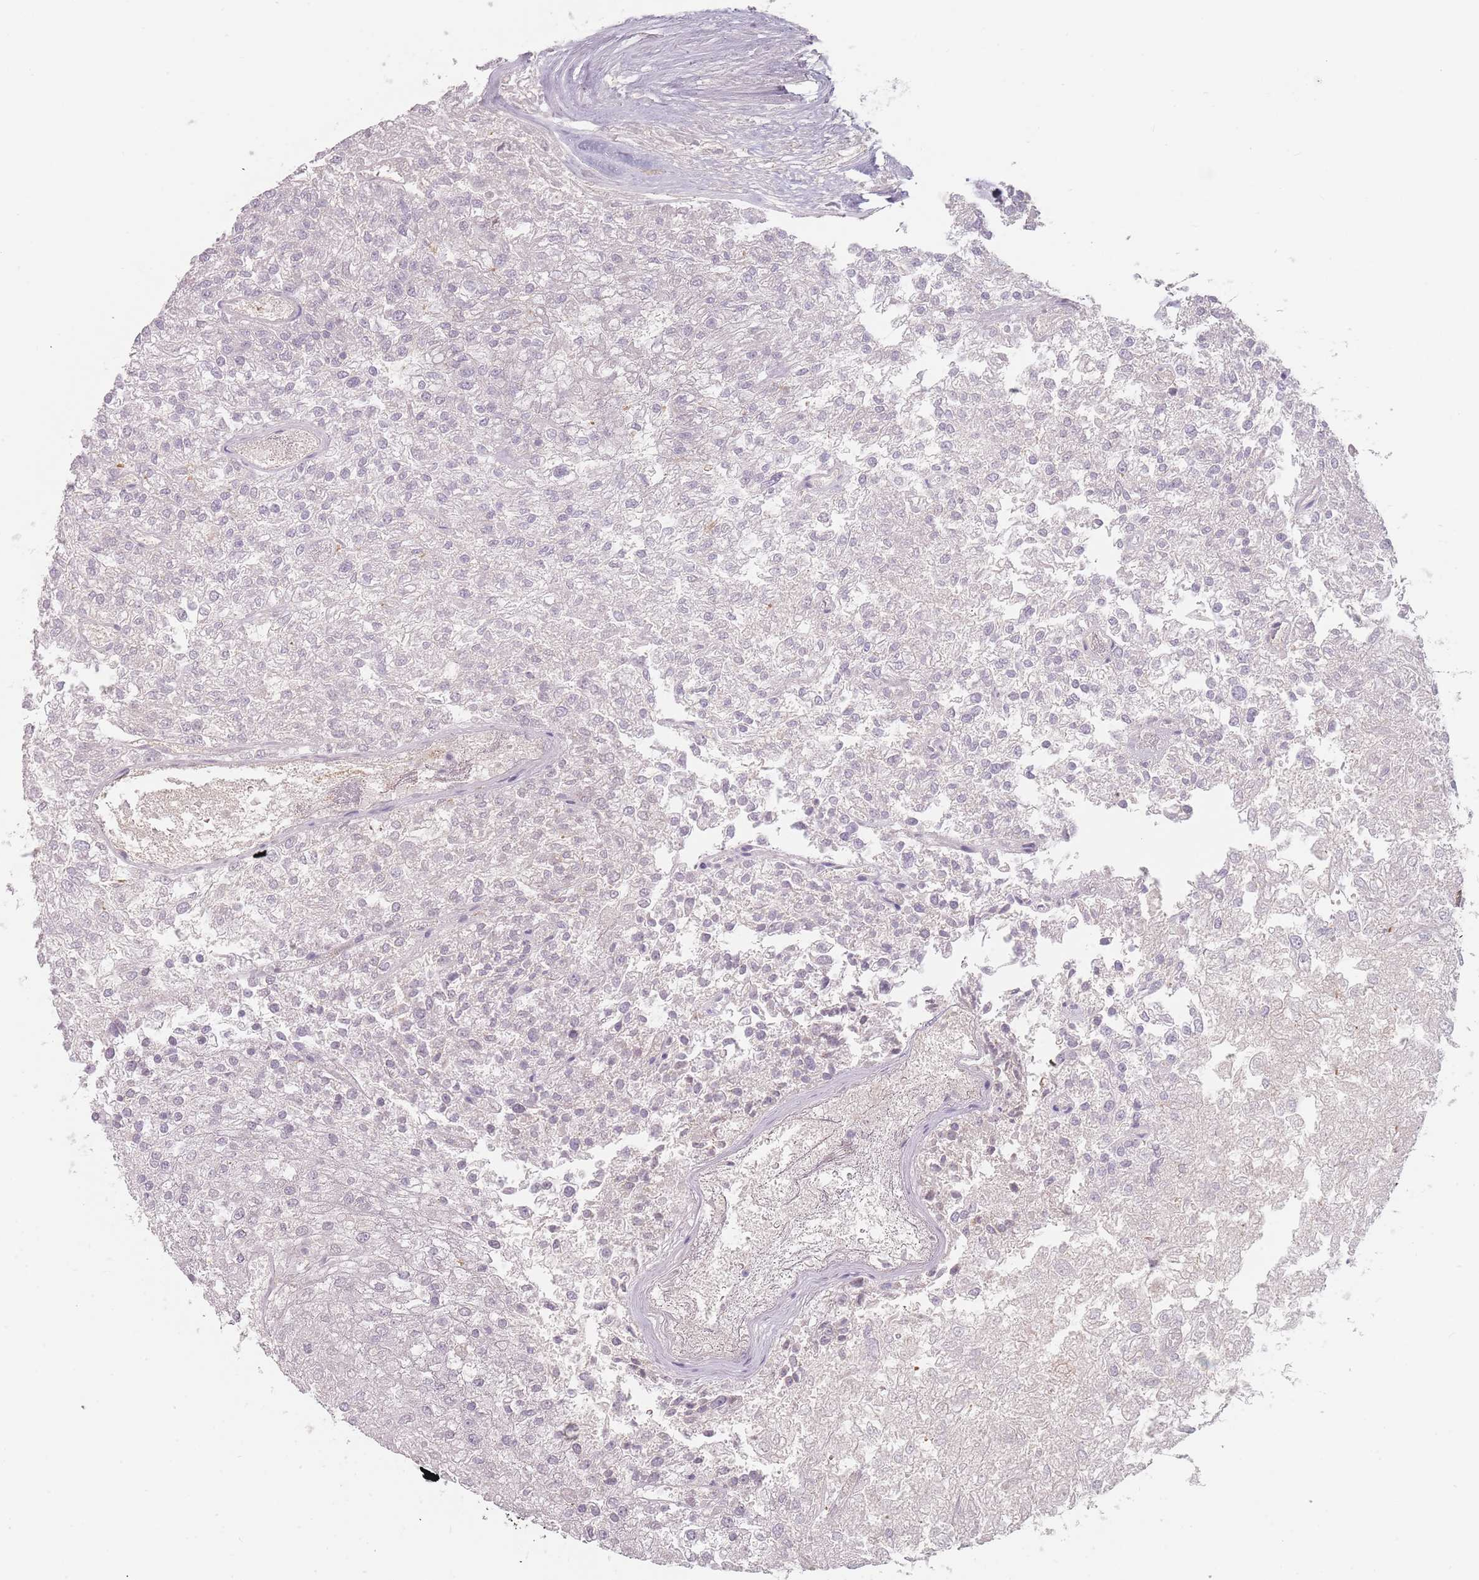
{"staining": {"intensity": "negative", "quantity": "none", "location": "none"}, "tissue": "renal cancer", "cell_type": "Tumor cells", "image_type": "cancer", "snomed": [{"axis": "morphology", "description": "Adenocarcinoma, NOS"}, {"axis": "topography", "description": "Kidney"}], "caption": "Protein analysis of renal cancer displays no significant expression in tumor cells.", "gene": "NAXE", "patient": {"sex": "female", "age": 54}}